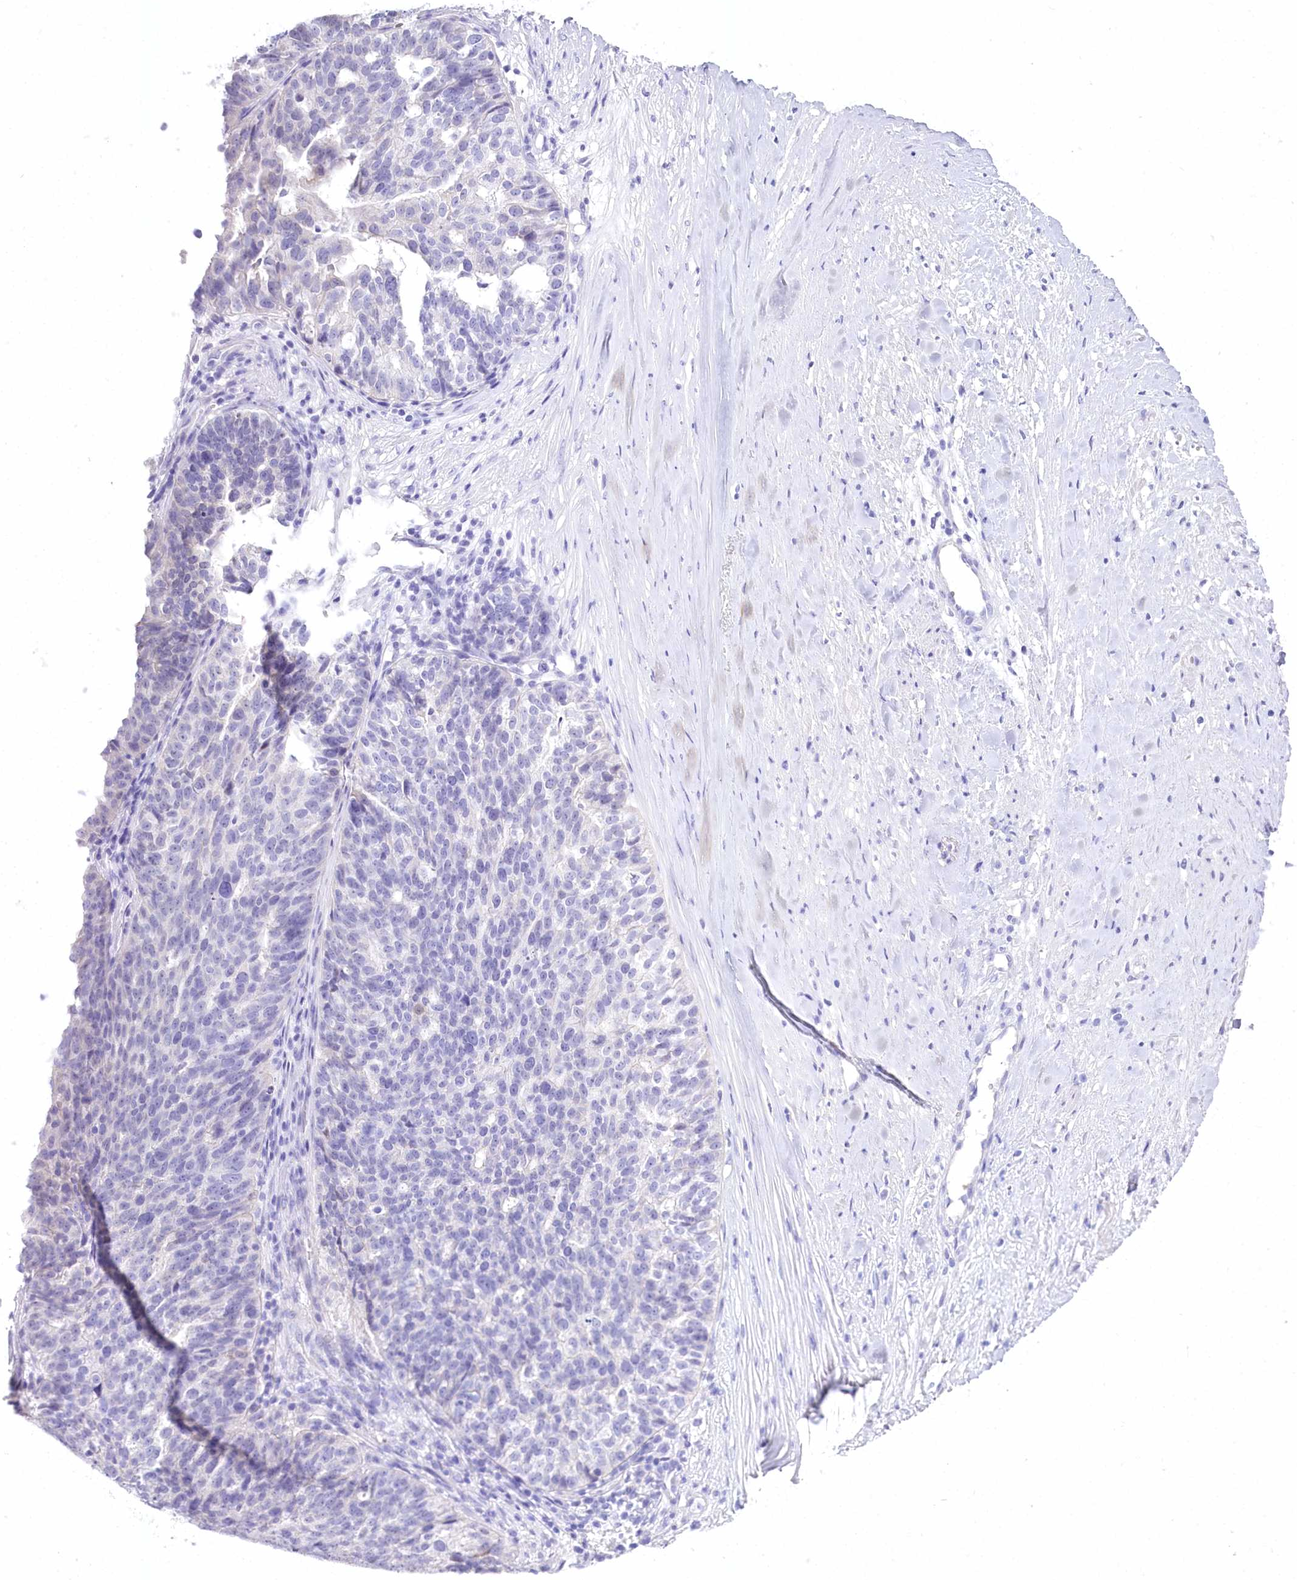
{"staining": {"intensity": "negative", "quantity": "none", "location": "none"}, "tissue": "ovarian cancer", "cell_type": "Tumor cells", "image_type": "cancer", "snomed": [{"axis": "morphology", "description": "Cystadenocarcinoma, serous, NOS"}, {"axis": "topography", "description": "Ovary"}], "caption": "Tumor cells show no significant positivity in ovarian serous cystadenocarcinoma.", "gene": "PBLD", "patient": {"sex": "female", "age": 59}}